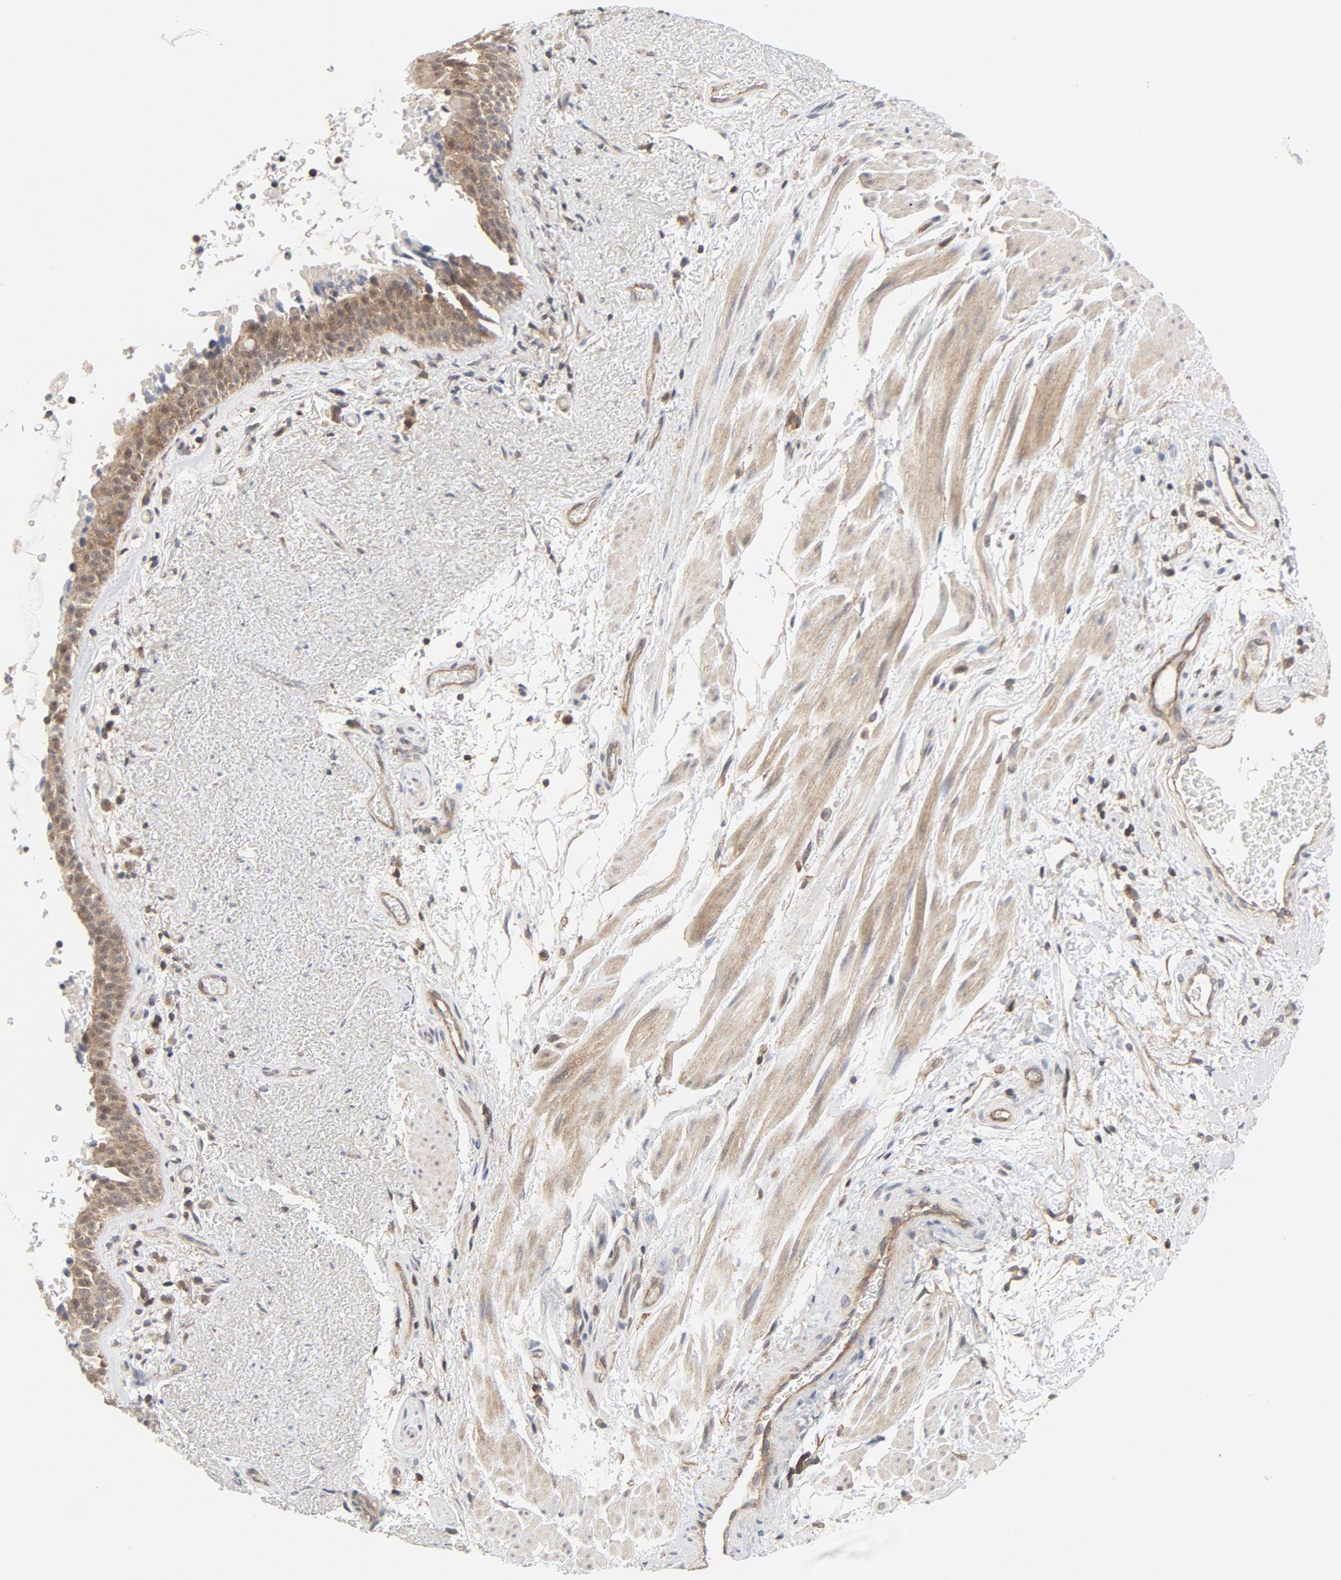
{"staining": {"intensity": "weak", "quantity": ">75%", "location": "cytoplasmic/membranous"}, "tissue": "bronchus", "cell_type": "Respiratory epithelial cells", "image_type": "normal", "snomed": [{"axis": "morphology", "description": "Normal tissue, NOS"}, {"axis": "topography", "description": "Bronchus"}], "caption": "Immunohistochemistry (IHC) (DAB (3,3'-diaminobenzidine)) staining of unremarkable human bronchus demonstrates weak cytoplasmic/membranous protein staining in about >75% of respiratory epithelial cells. (IHC, brightfield microscopy, high magnification).", "gene": "MAP2K7", "patient": {"sex": "female", "age": 54}}